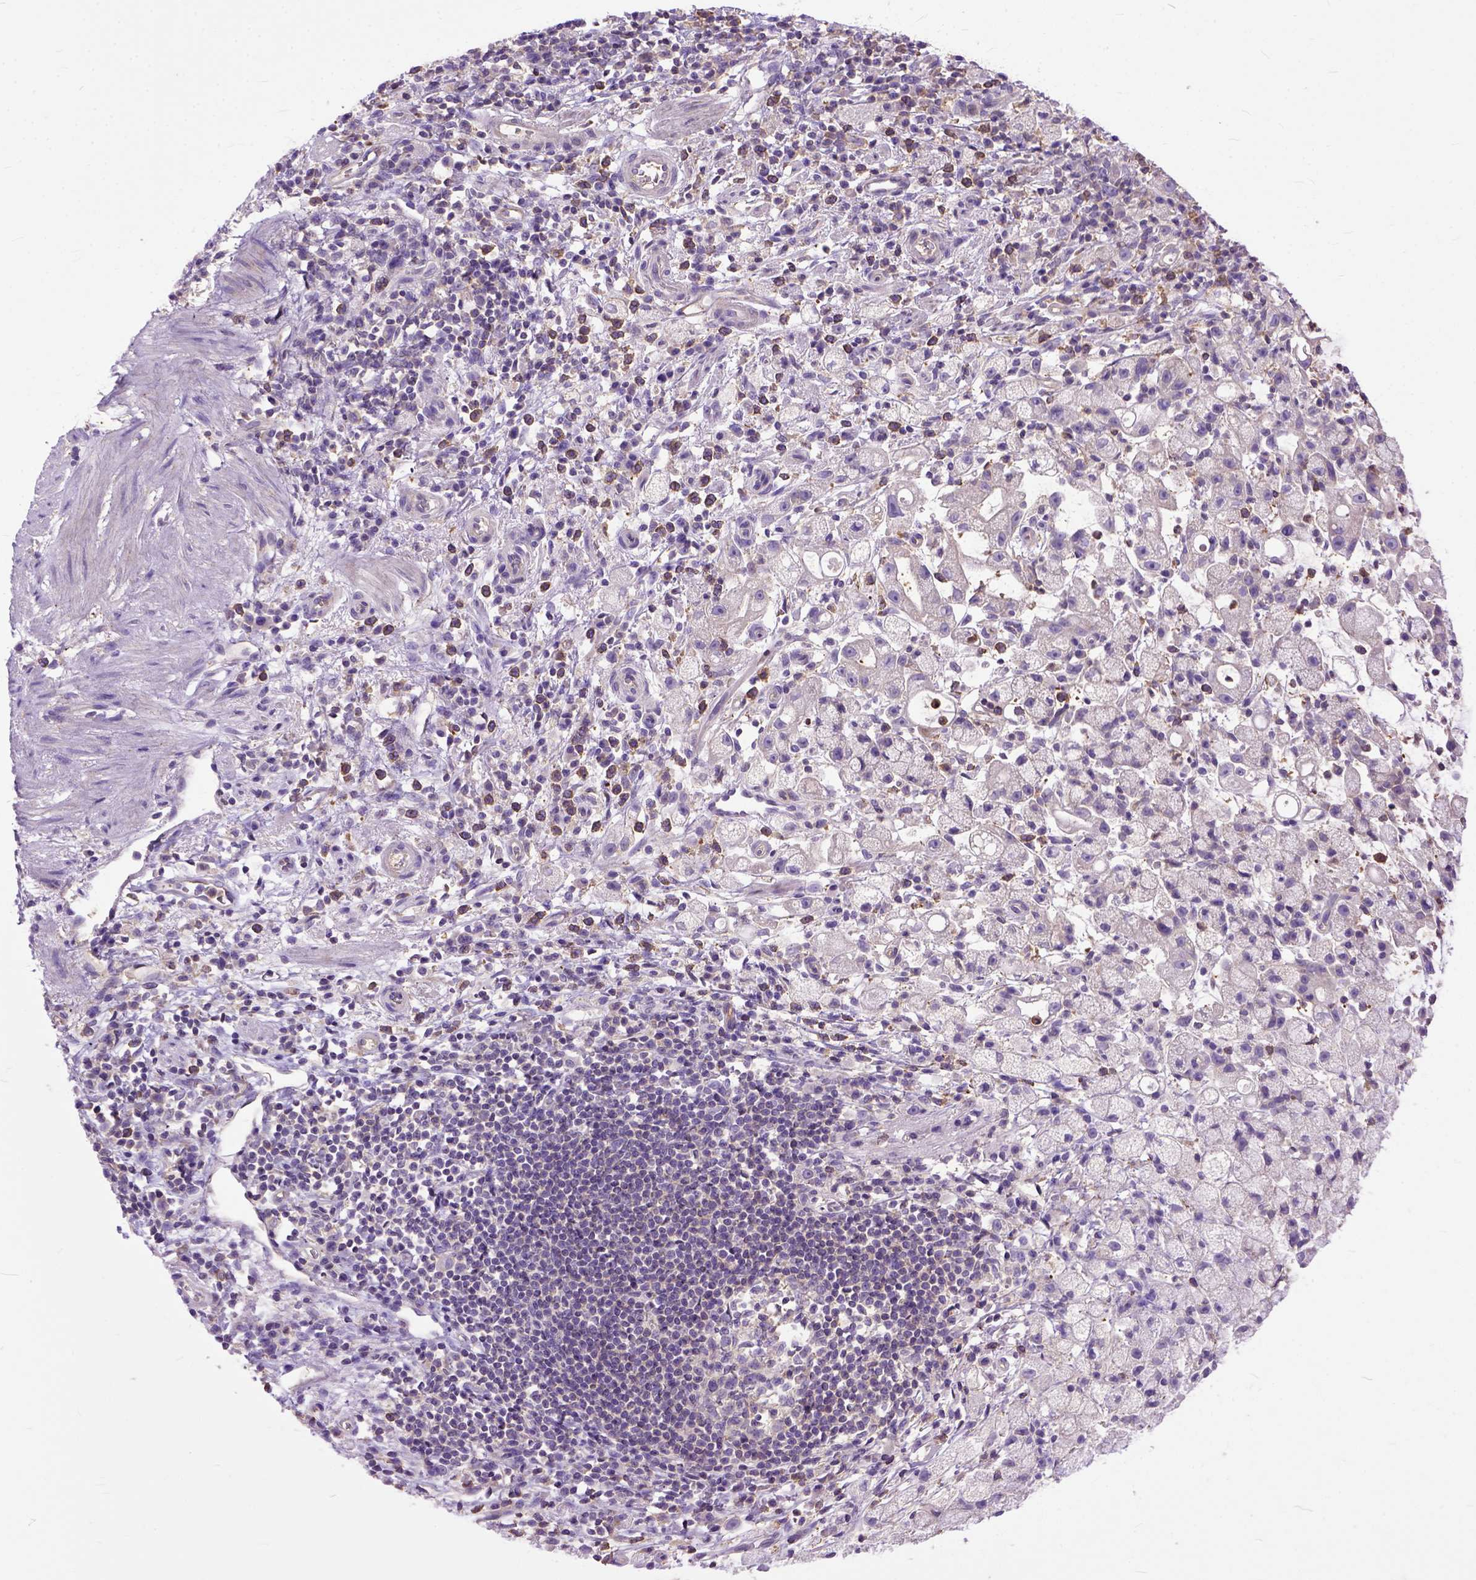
{"staining": {"intensity": "weak", "quantity": "<25%", "location": "cytoplasmic/membranous"}, "tissue": "stomach cancer", "cell_type": "Tumor cells", "image_type": "cancer", "snomed": [{"axis": "morphology", "description": "Adenocarcinoma, NOS"}, {"axis": "topography", "description": "Stomach"}], "caption": "The immunohistochemistry micrograph has no significant expression in tumor cells of adenocarcinoma (stomach) tissue. (DAB (3,3'-diaminobenzidine) immunohistochemistry visualized using brightfield microscopy, high magnification).", "gene": "NAMPT", "patient": {"sex": "male", "age": 58}}